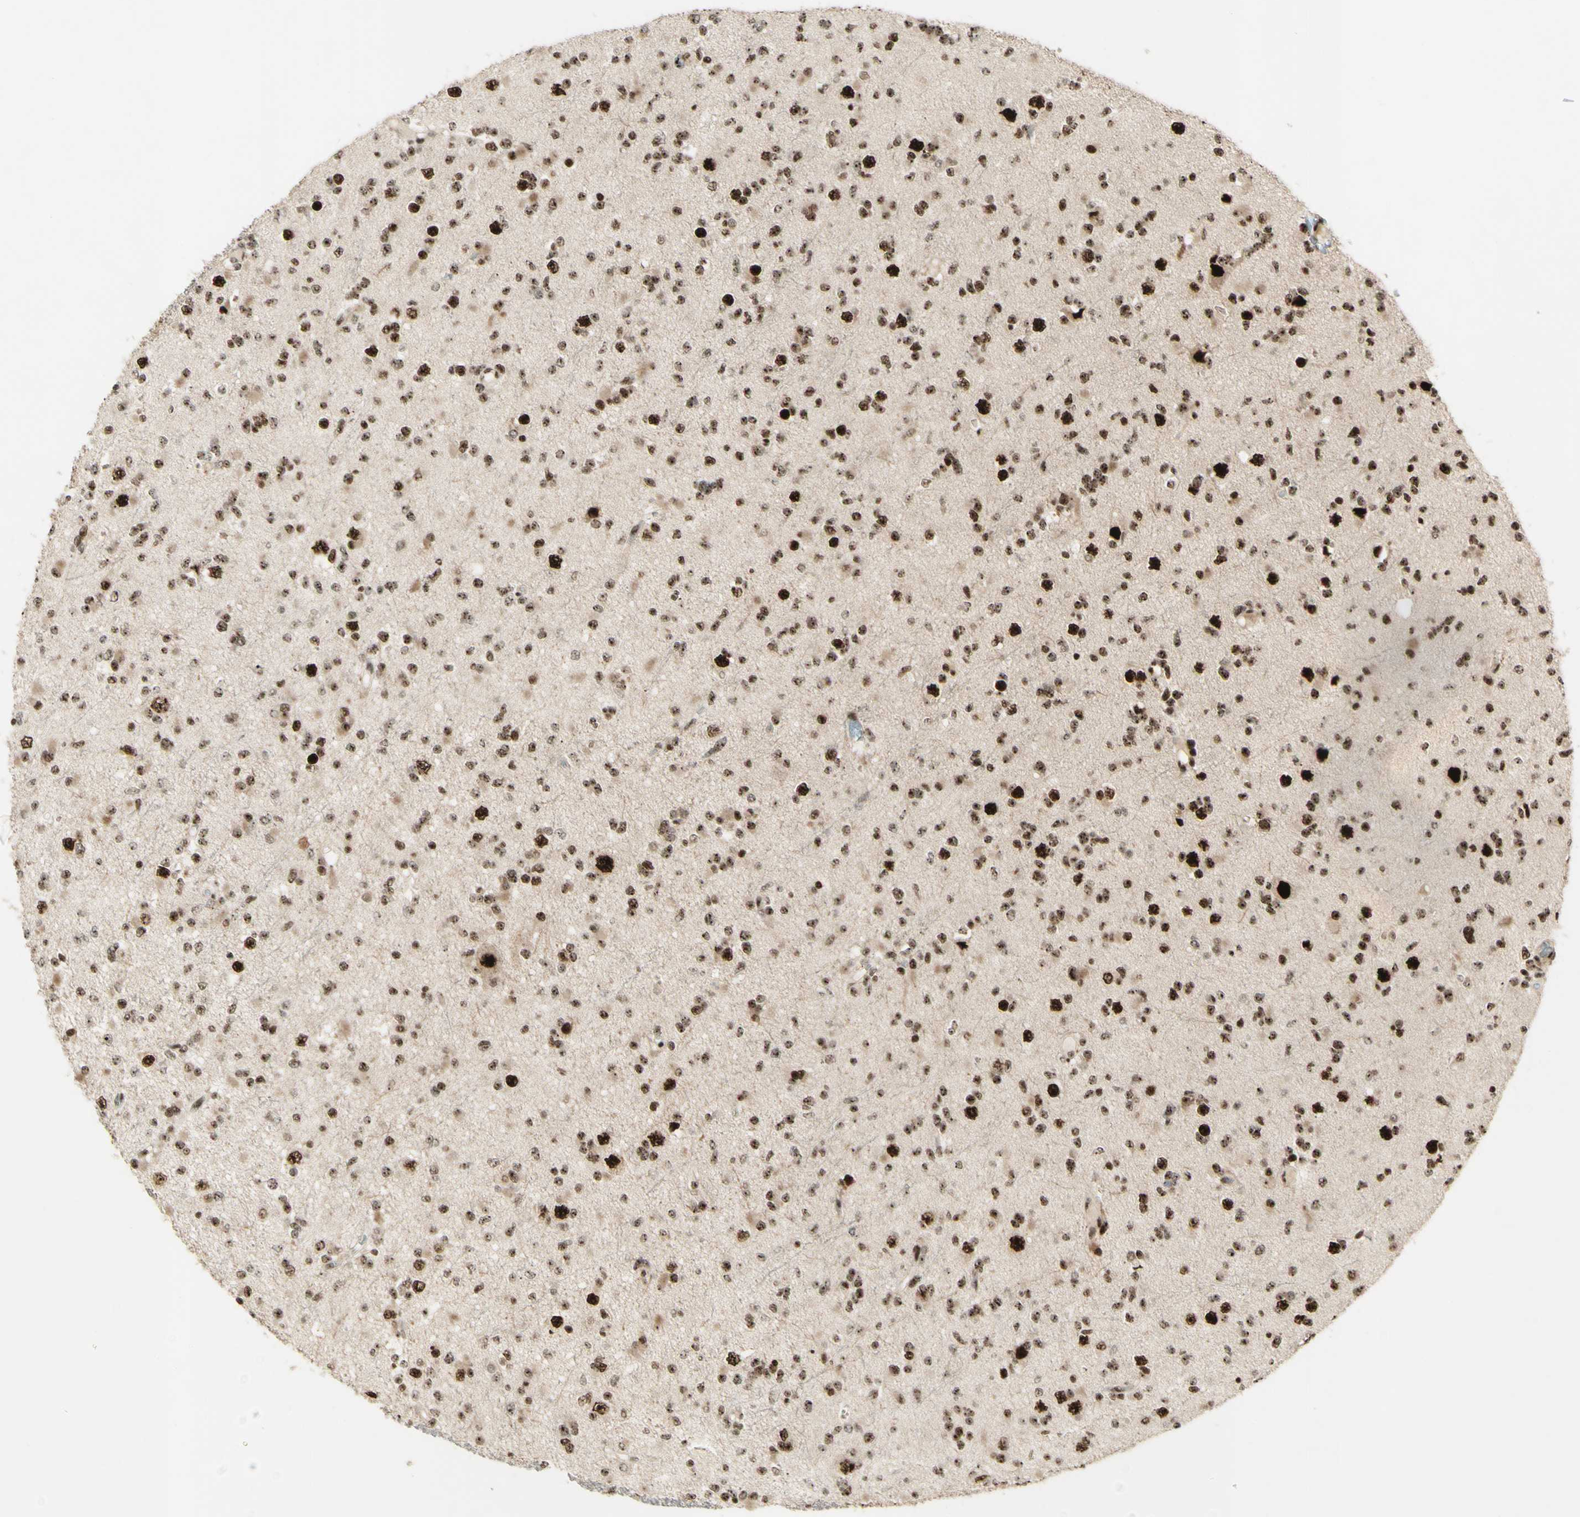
{"staining": {"intensity": "strong", "quantity": "25%-75%", "location": "nuclear"}, "tissue": "glioma", "cell_type": "Tumor cells", "image_type": "cancer", "snomed": [{"axis": "morphology", "description": "Glioma, malignant, Low grade"}, {"axis": "topography", "description": "Brain"}], "caption": "High-magnification brightfield microscopy of malignant glioma (low-grade) stained with DAB (brown) and counterstained with hematoxylin (blue). tumor cells exhibit strong nuclear staining is identified in approximately25%-75% of cells.", "gene": "DHX9", "patient": {"sex": "female", "age": 22}}